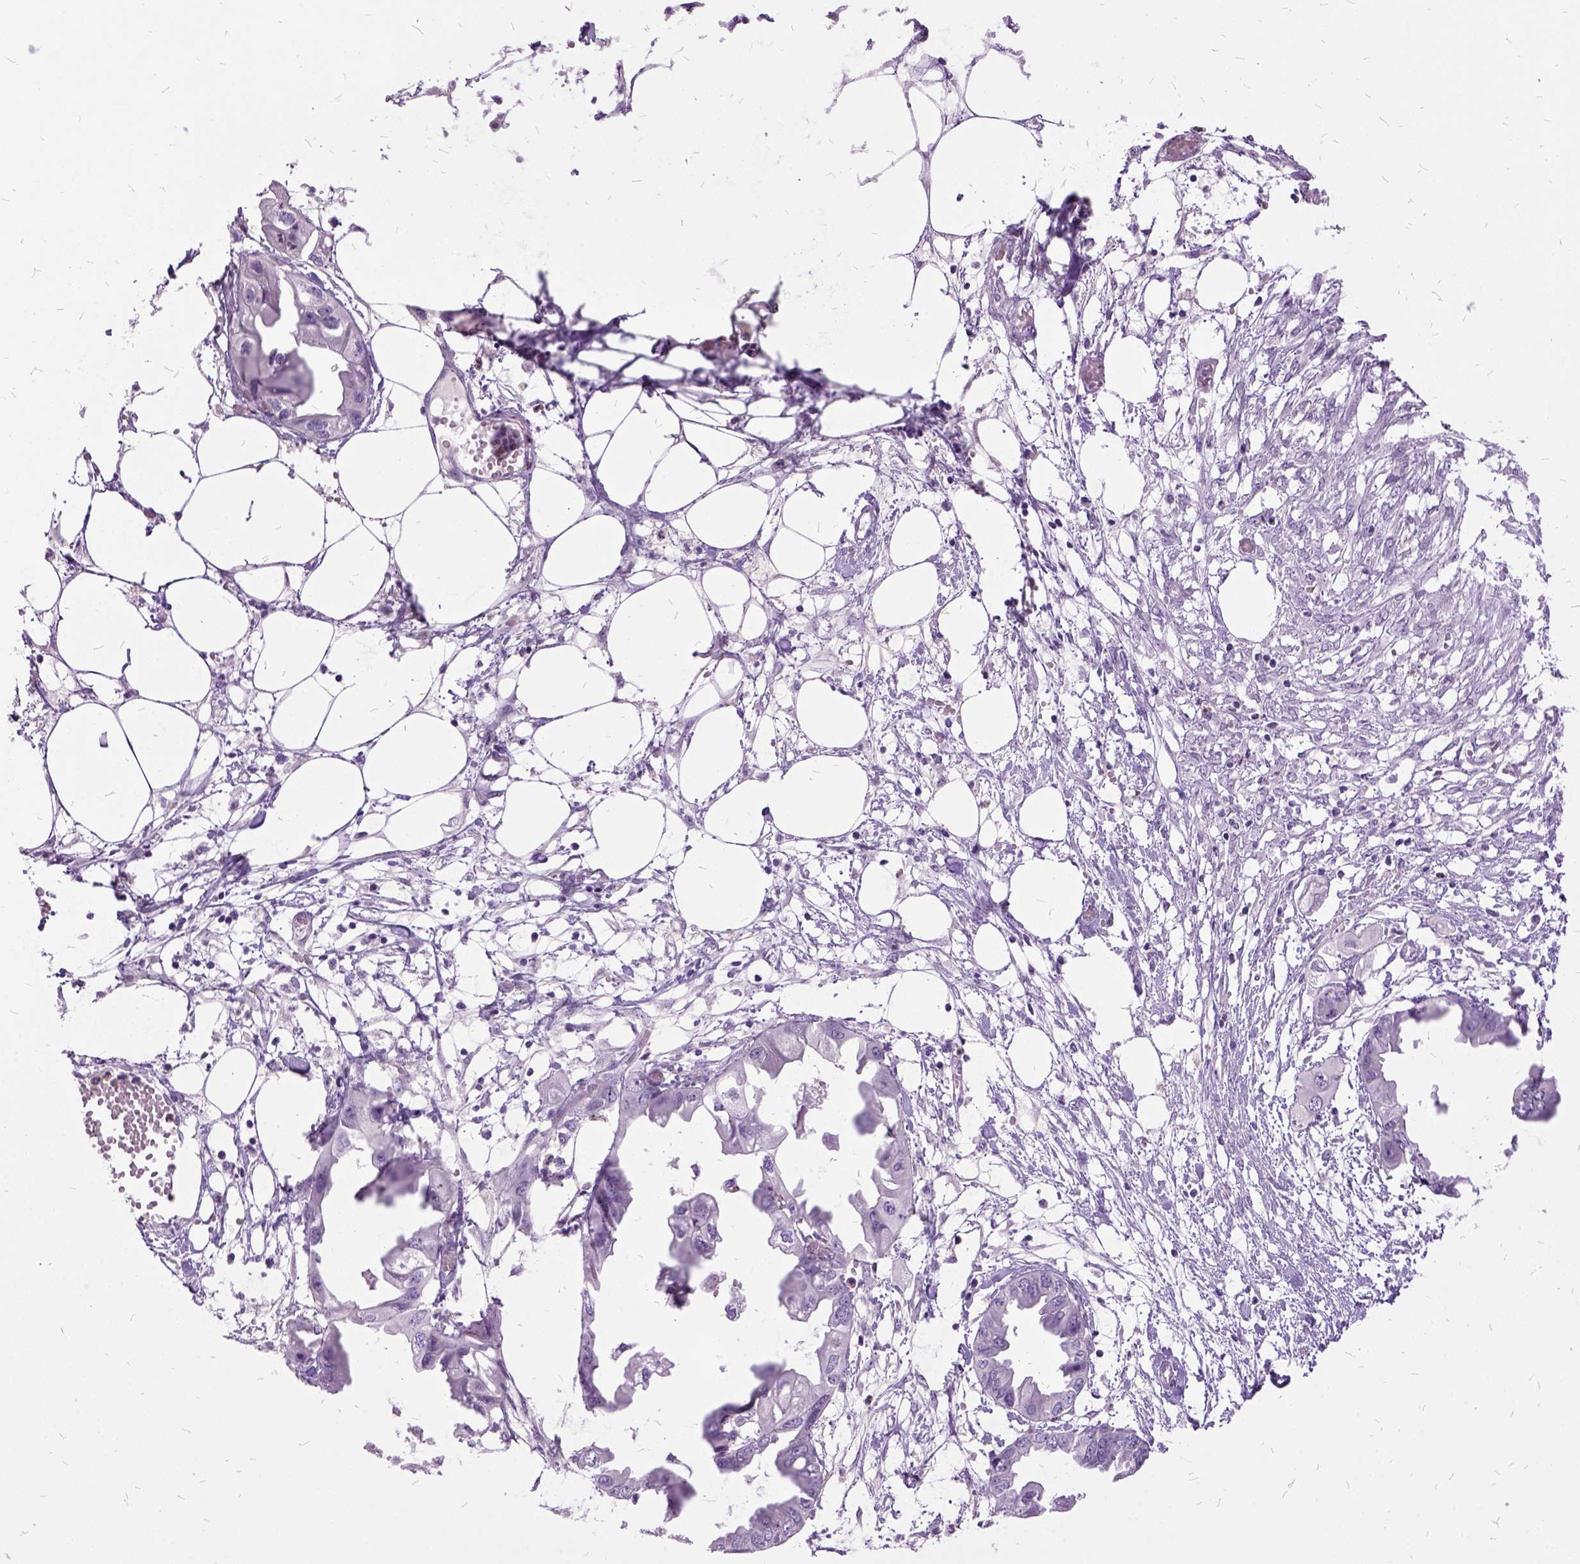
{"staining": {"intensity": "negative", "quantity": "none", "location": "none"}, "tissue": "endometrial cancer", "cell_type": "Tumor cells", "image_type": "cancer", "snomed": [{"axis": "morphology", "description": "Adenocarcinoma, NOS"}, {"axis": "morphology", "description": "Adenocarcinoma, metastatic, NOS"}, {"axis": "topography", "description": "Adipose tissue"}, {"axis": "topography", "description": "Endometrium"}], "caption": "A histopathology image of human endometrial cancer is negative for staining in tumor cells.", "gene": "MME", "patient": {"sex": "female", "age": 67}}